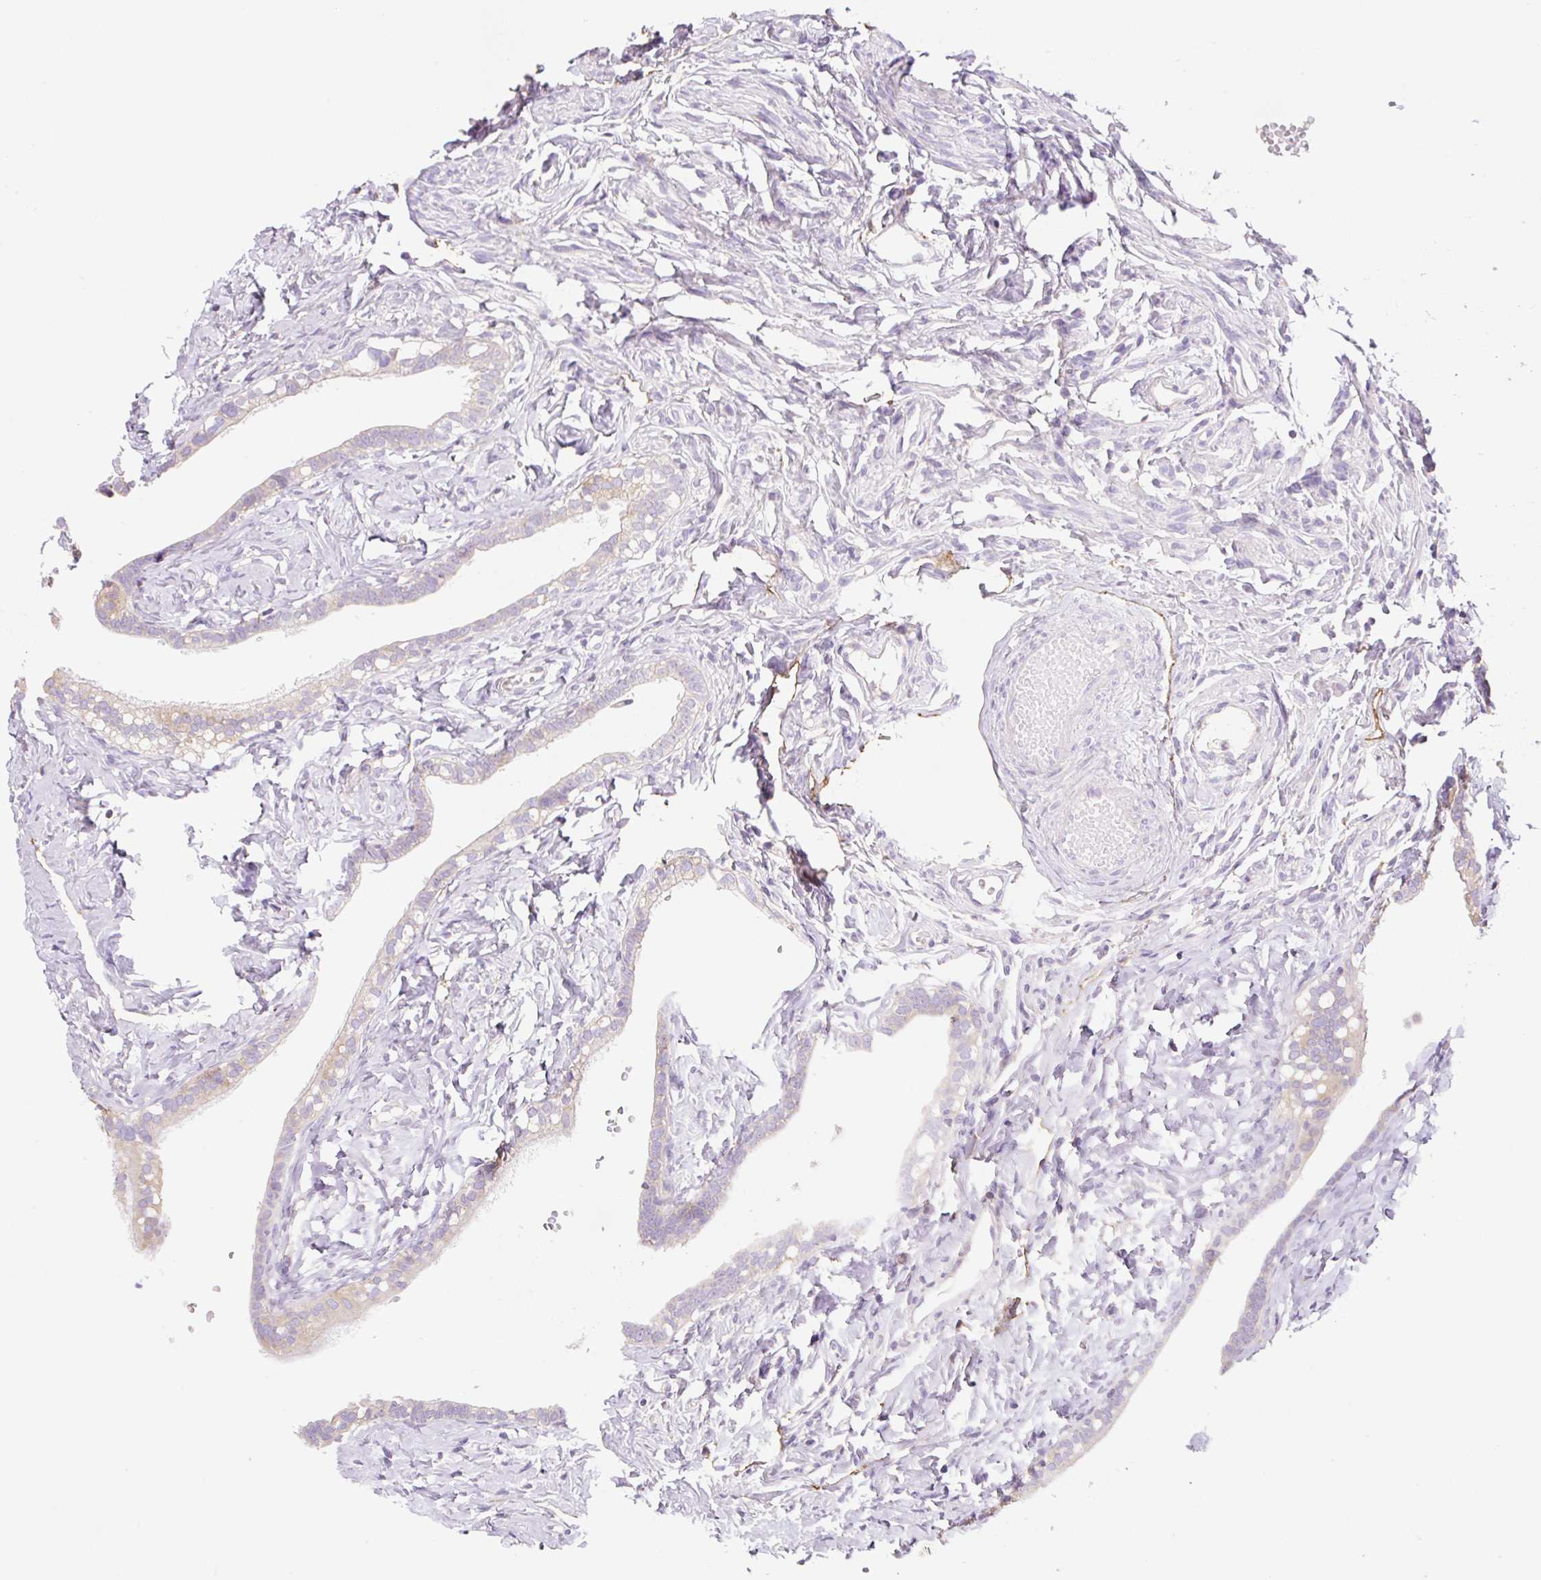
{"staining": {"intensity": "negative", "quantity": "none", "location": "none"}, "tissue": "fallopian tube", "cell_type": "Glandular cells", "image_type": "normal", "snomed": [{"axis": "morphology", "description": "Normal tissue, NOS"}, {"axis": "topography", "description": "Fallopian tube"}], "caption": "The IHC photomicrograph has no significant staining in glandular cells of fallopian tube. (Stains: DAB immunohistochemistry with hematoxylin counter stain, Microscopy: brightfield microscopy at high magnification).", "gene": "LYVE1", "patient": {"sex": "female", "age": 66}}